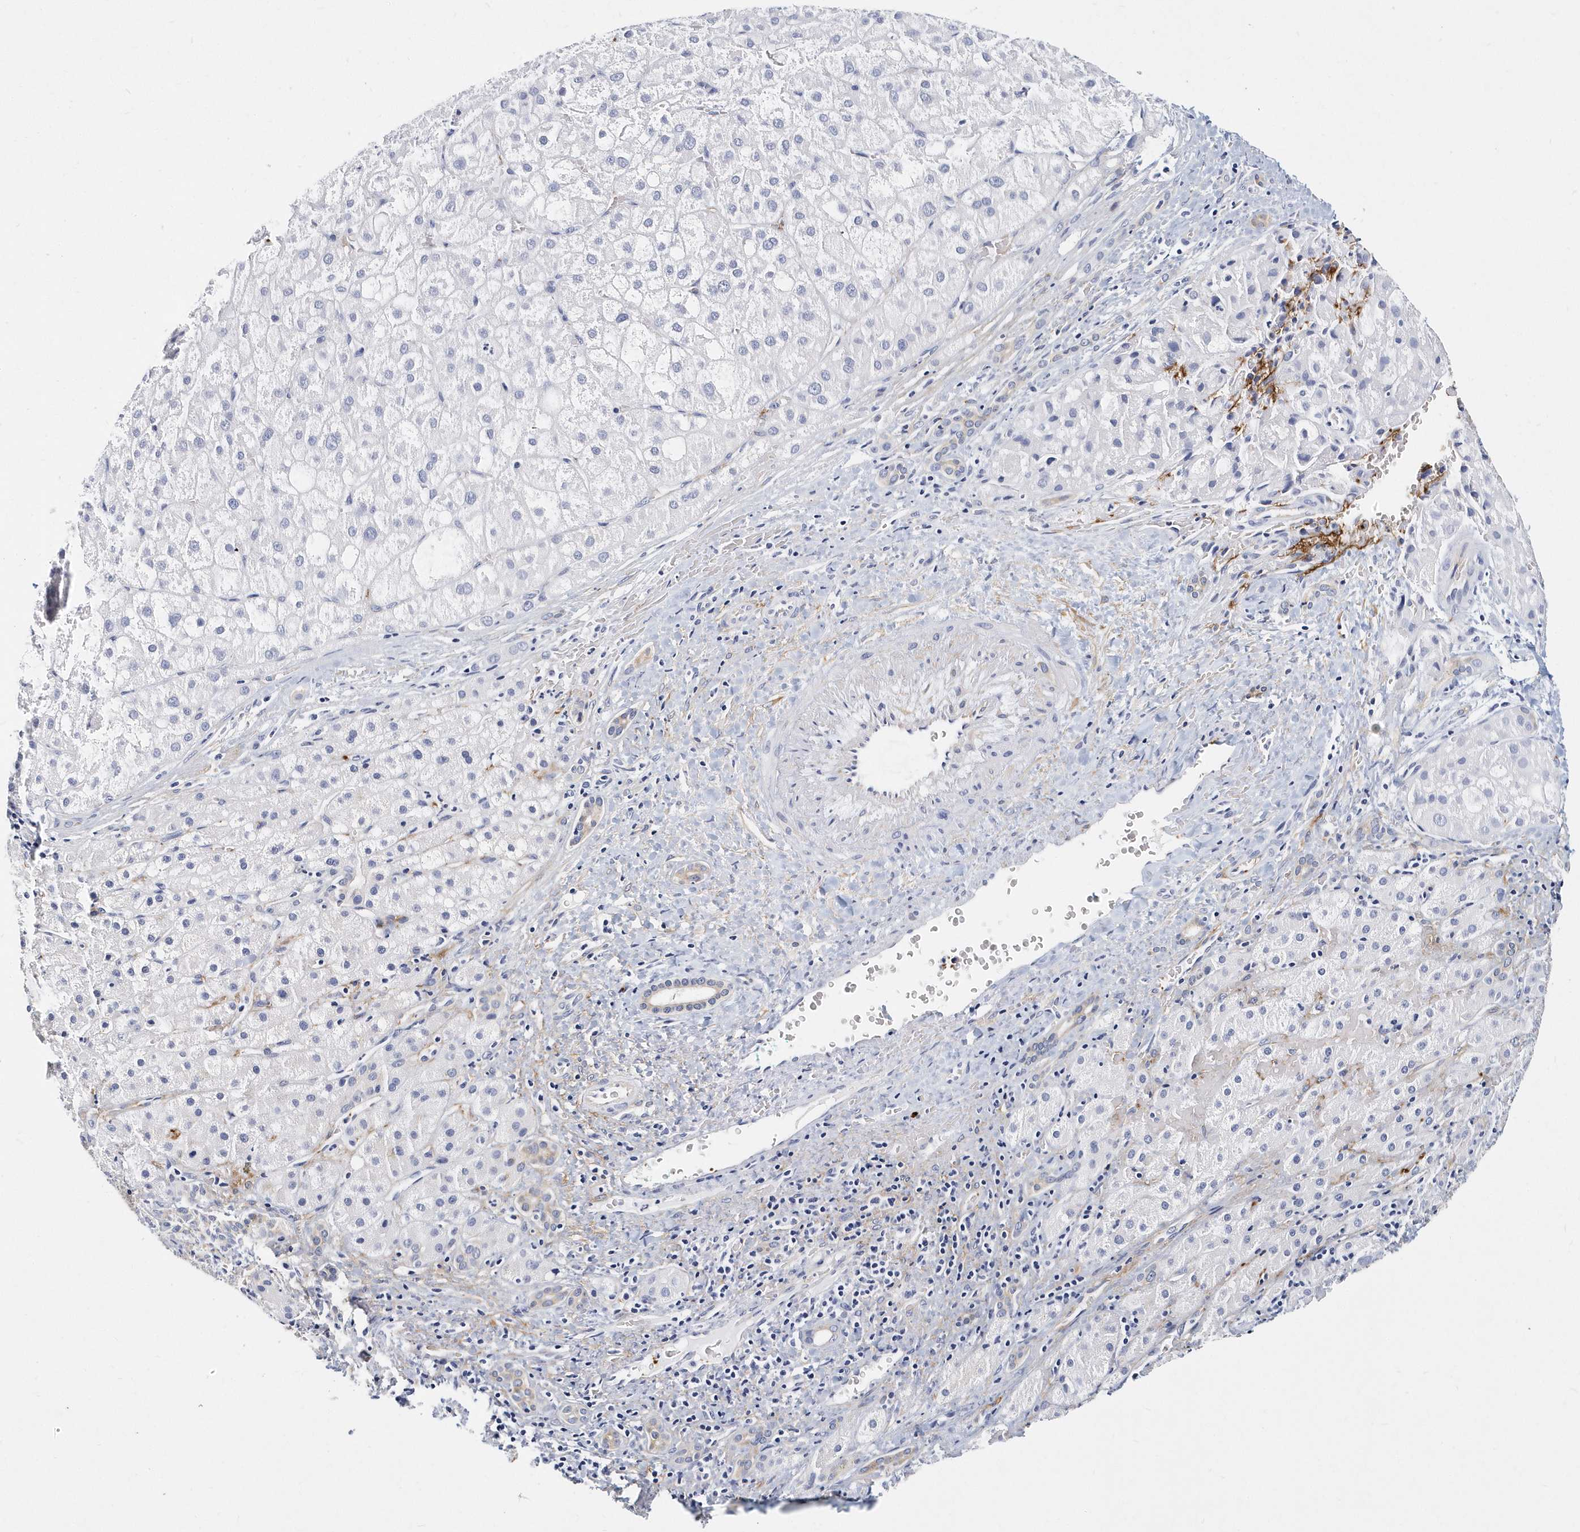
{"staining": {"intensity": "negative", "quantity": "none", "location": "none"}, "tissue": "liver cancer", "cell_type": "Tumor cells", "image_type": "cancer", "snomed": [{"axis": "morphology", "description": "Carcinoma, Hepatocellular, NOS"}, {"axis": "topography", "description": "Liver"}], "caption": "Immunohistochemistry (IHC) of liver hepatocellular carcinoma reveals no positivity in tumor cells.", "gene": "ITGA2B", "patient": {"sex": "male", "age": 57}}